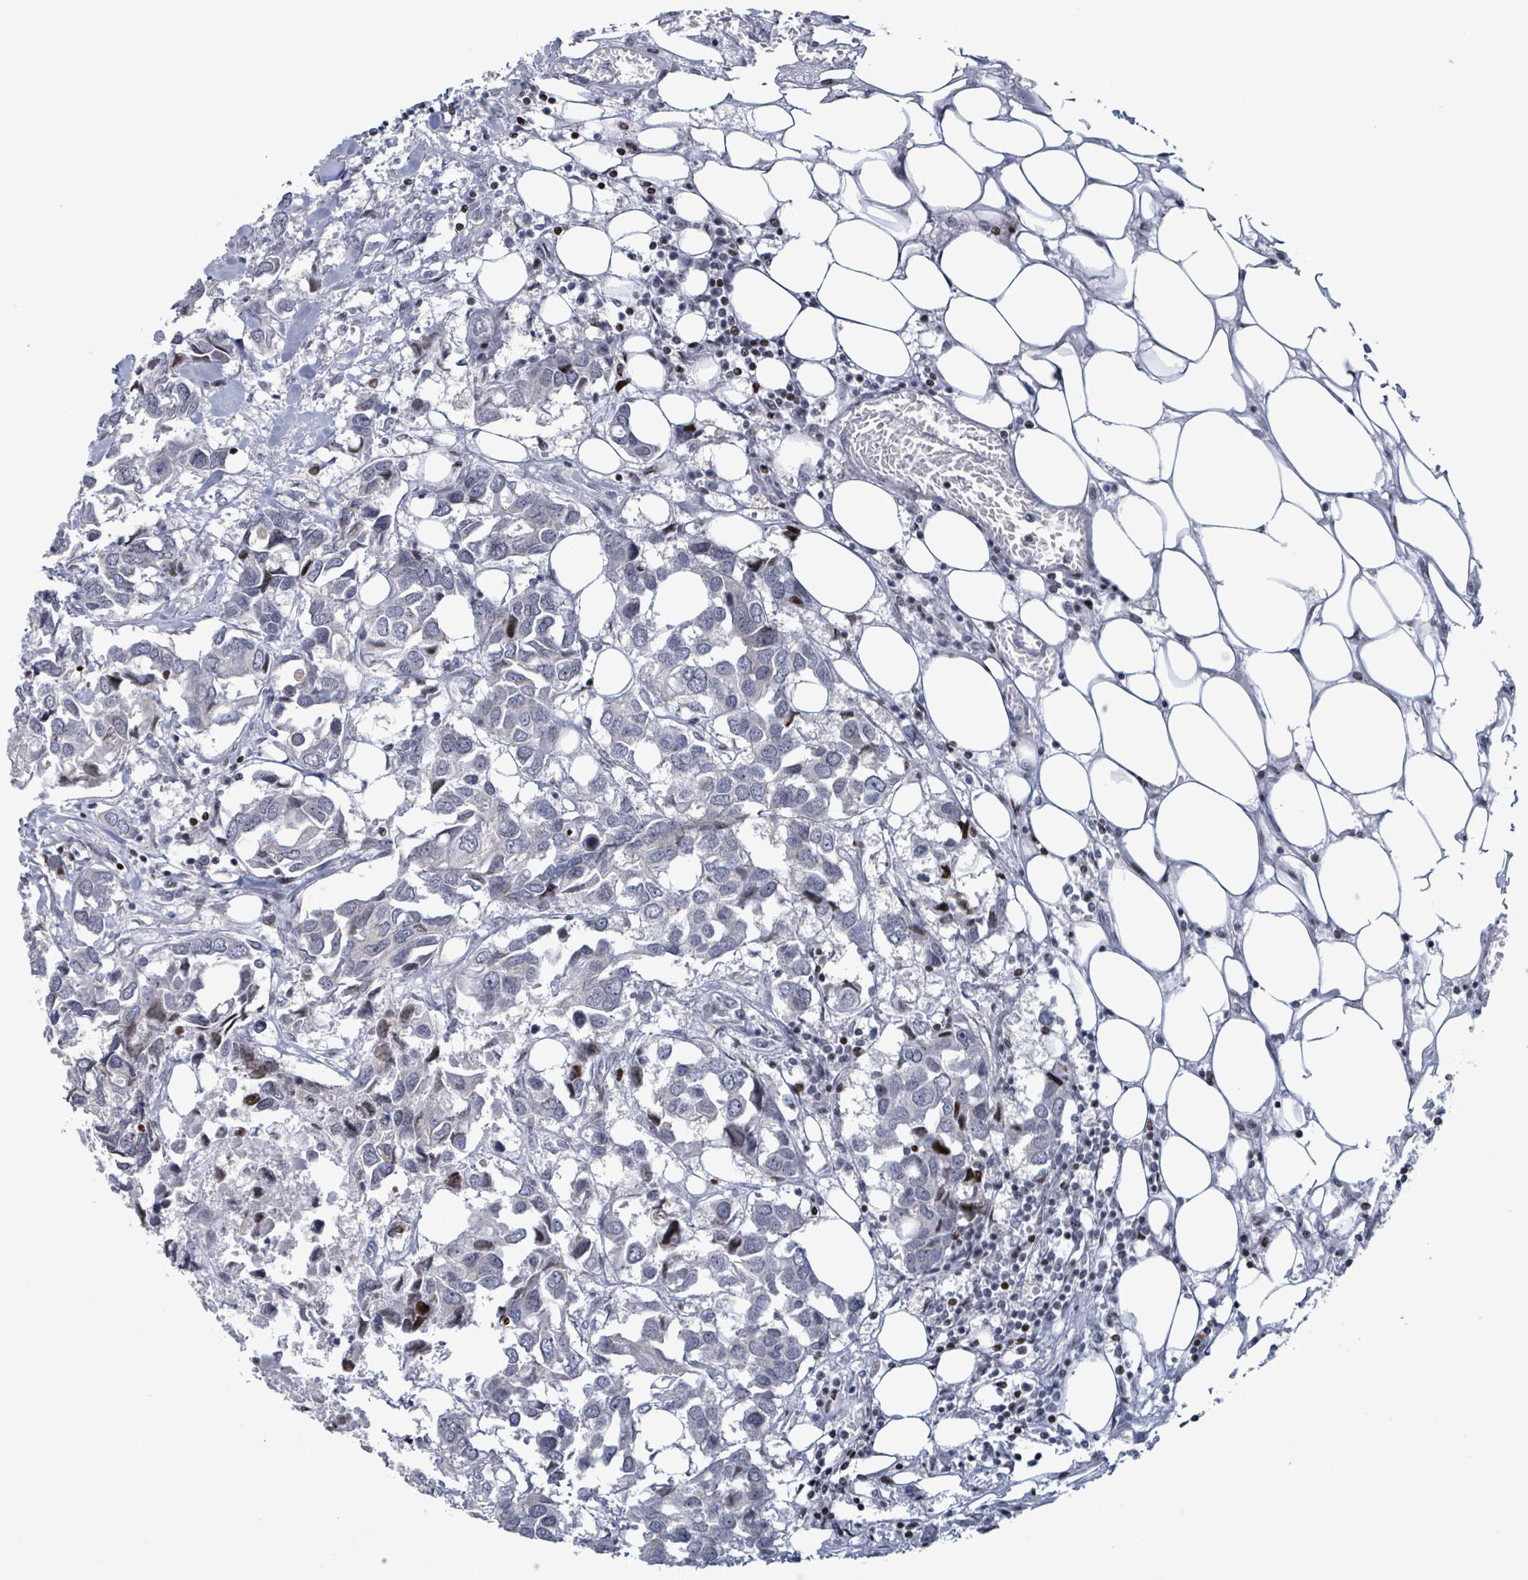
{"staining": {"intensity": "moderate", "quantity": "<25%", "location": "nuclear"}, "tissue": "breast cancer", "cell_type": "Tumor cells", "image_type": "cancer", "snomed": [{"axis": "morphology", "description": "Duct carcinoma"}, {"axis": "topography", "description": "Breast"}], "caption": "Protein expression analysis of human intraductal carcinoma (breast) reveals moderate nuclear staining in about <25% of tumor cells.", "gene": "FNDC4", "patient": {"sex": "female", "age": 83}}